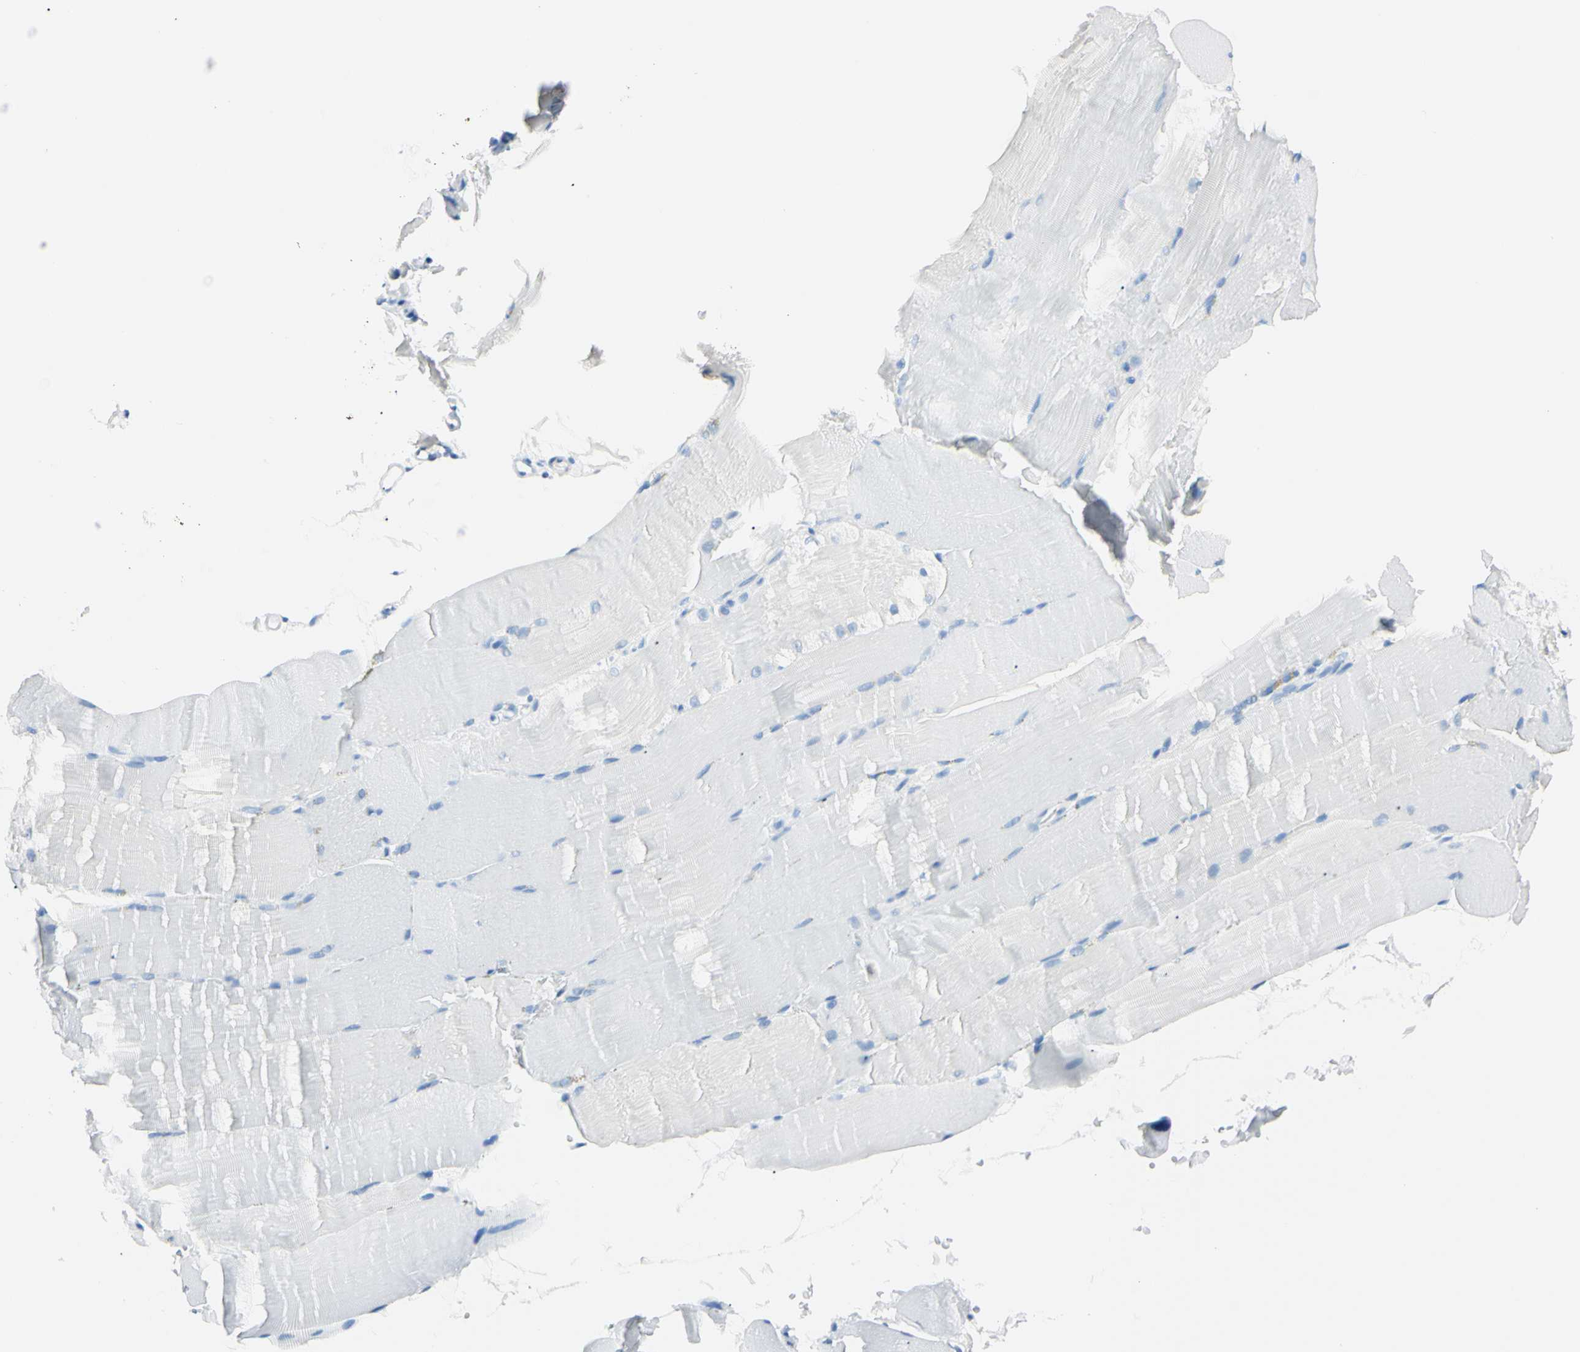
{"staining": {"intensity": "negative", "quantity": "none", "location": "none"}, "tissue": "skeletal muscle", "cell_type": "Myocytes", "image_type": "normal", "snomed": [{"axis": "morphology", "description": "Normal tissue, NOS"}, {"axis": "topography", "description": "Skin"}, {"axis": "topography", "description": "Skeletal muscle"}], "caption": "This is an immunohistochemistry (IHC) micrograph of benign human skeletal muscle. There is no staining in myocytes.", "gene": "FOLH1", "patient": {"sex": "male", "age": 83}}